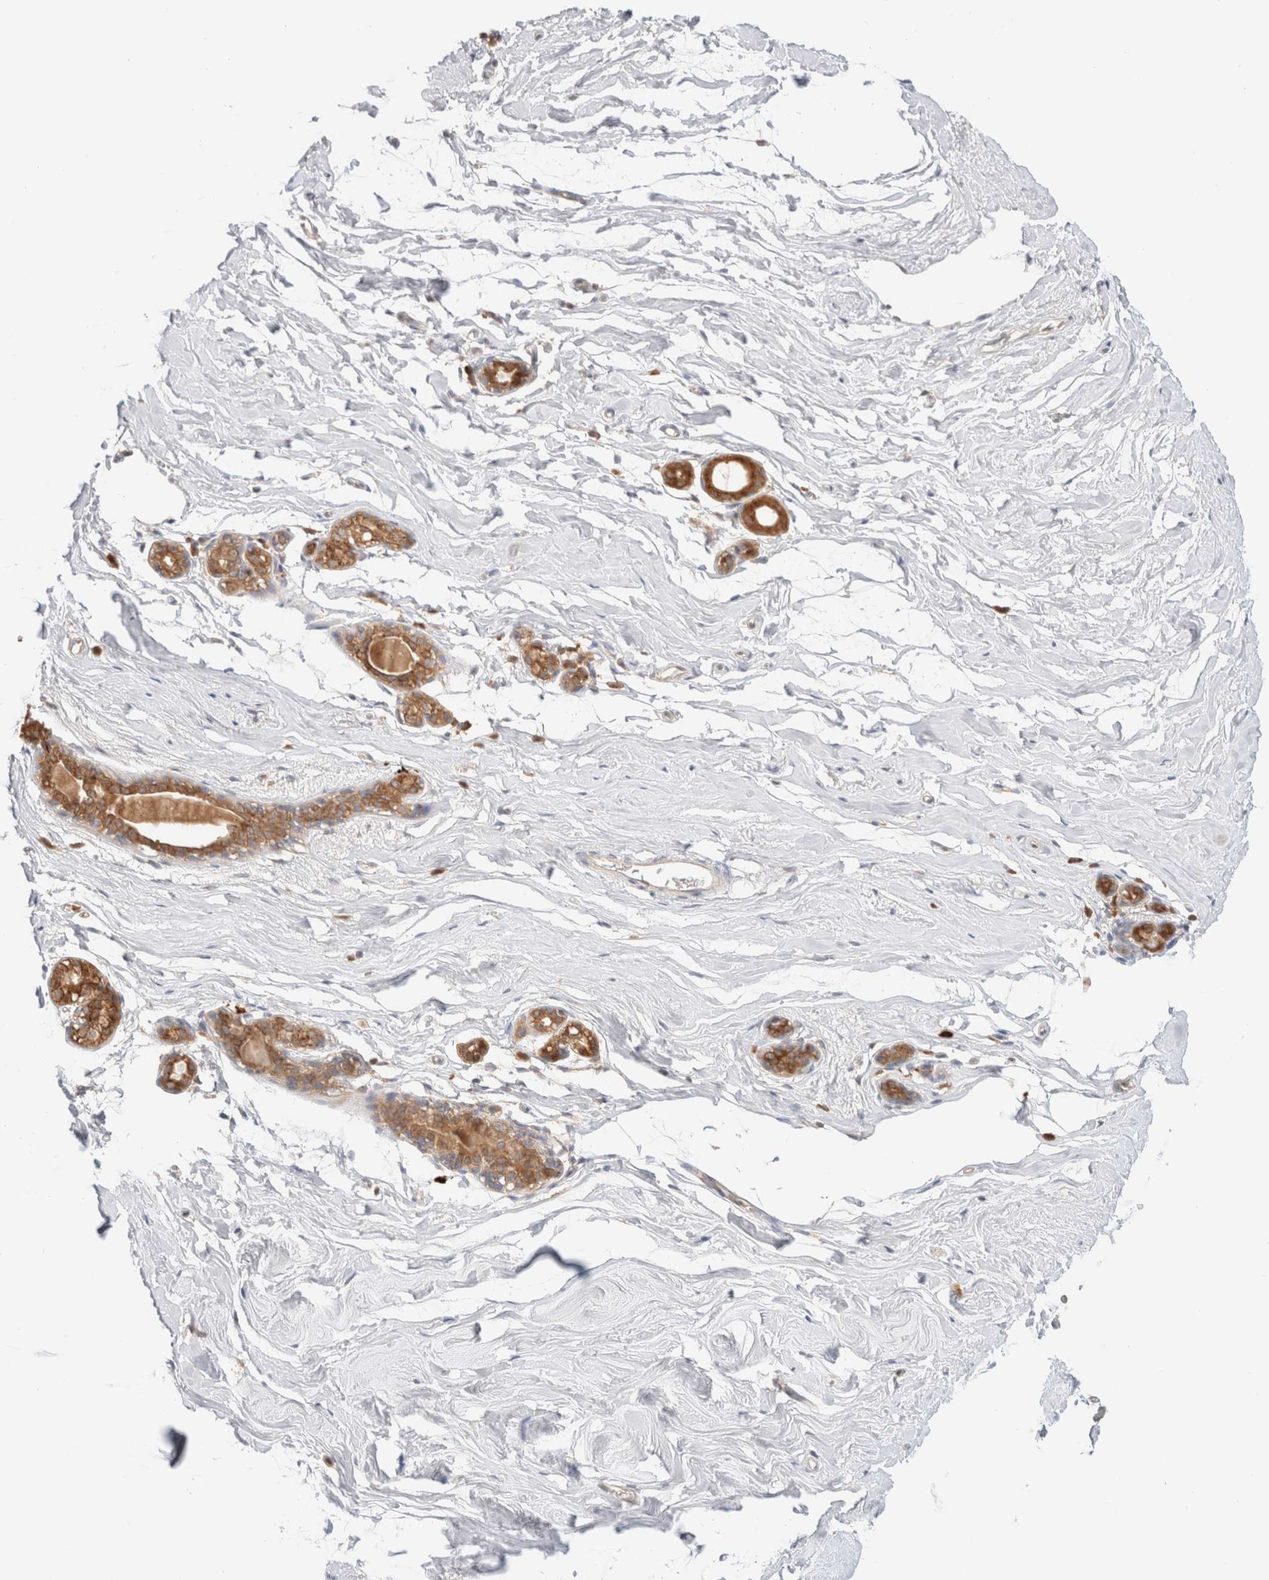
{"staining": {"intensity": "negative", "quantity": "none", "location": "none"}, "tissue": "breast", "cell_type": "Adipocytes", "image_type": "normal", "snomed": [{"axis": "morphology", "description": "Normal tissue, NOS"}, {"axis": "topography", "description": "Breast"}], "caption": "Immunohistochemistry image of benign breast stained for a protein (brown), which exhibits no positivity in adipocytes. (DAB immunohistochemistry, high magnification).", "gene": "XKR4", "patient": {"sex": "female", "age": 62}}